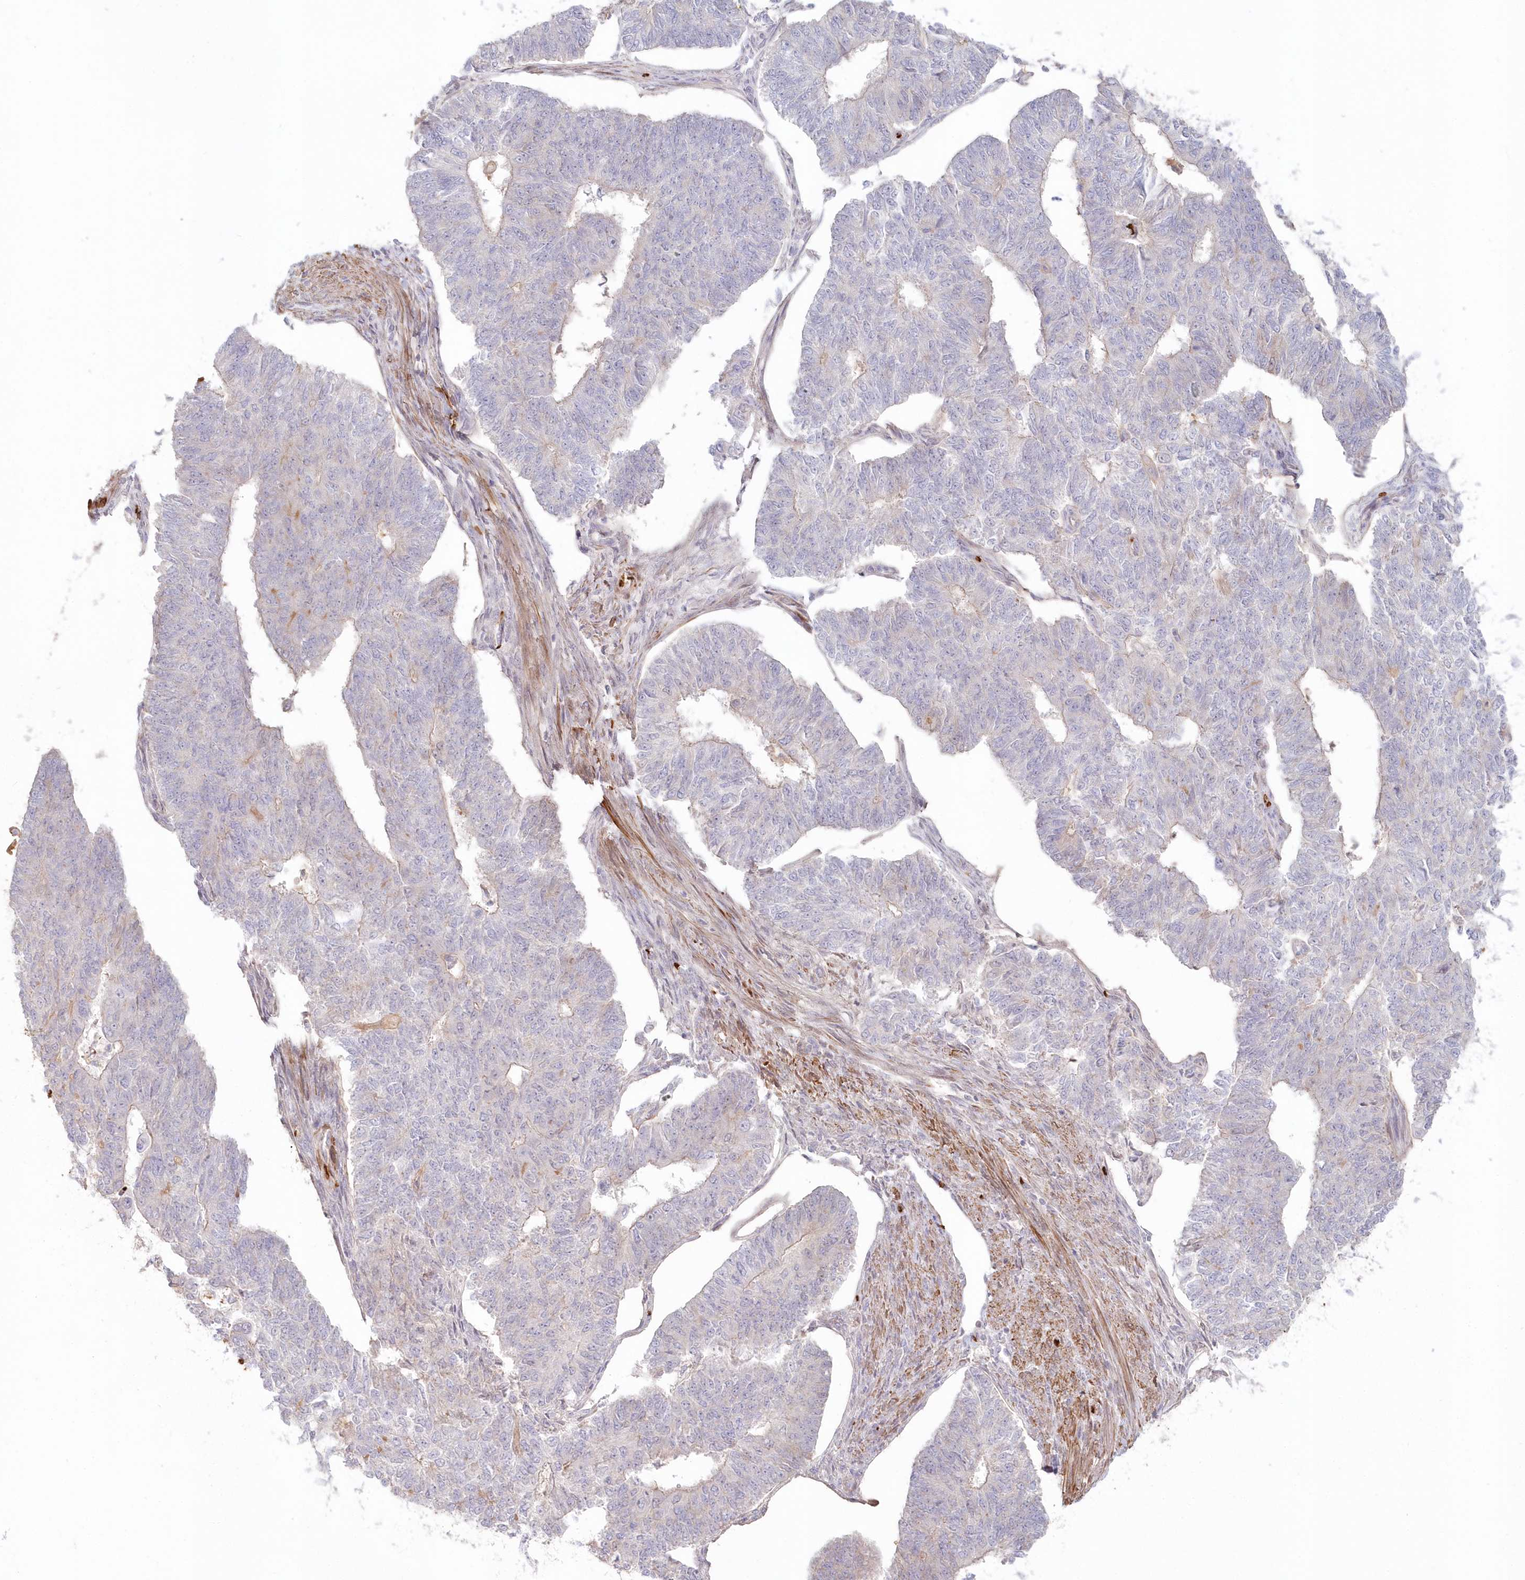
{"staining": {"intensity": "negative", "quantity": "none", "location": "none"}, "tissue": "endometrial cancer", "cell_type": "Tumor cells", "image_type": "cancer", "snomed": [{"axis": "morphology", "description": "Adenocarcinoma, NOS"}, {"axis": "topography", "description": "Endometrium"}], "caption": "This is an IHC photomicrograph of endometrial adenocarcinoma. There is no expression in tumor cells.", "gene": "SERINC1", "patient": {"sex": "female", "age": 32}}